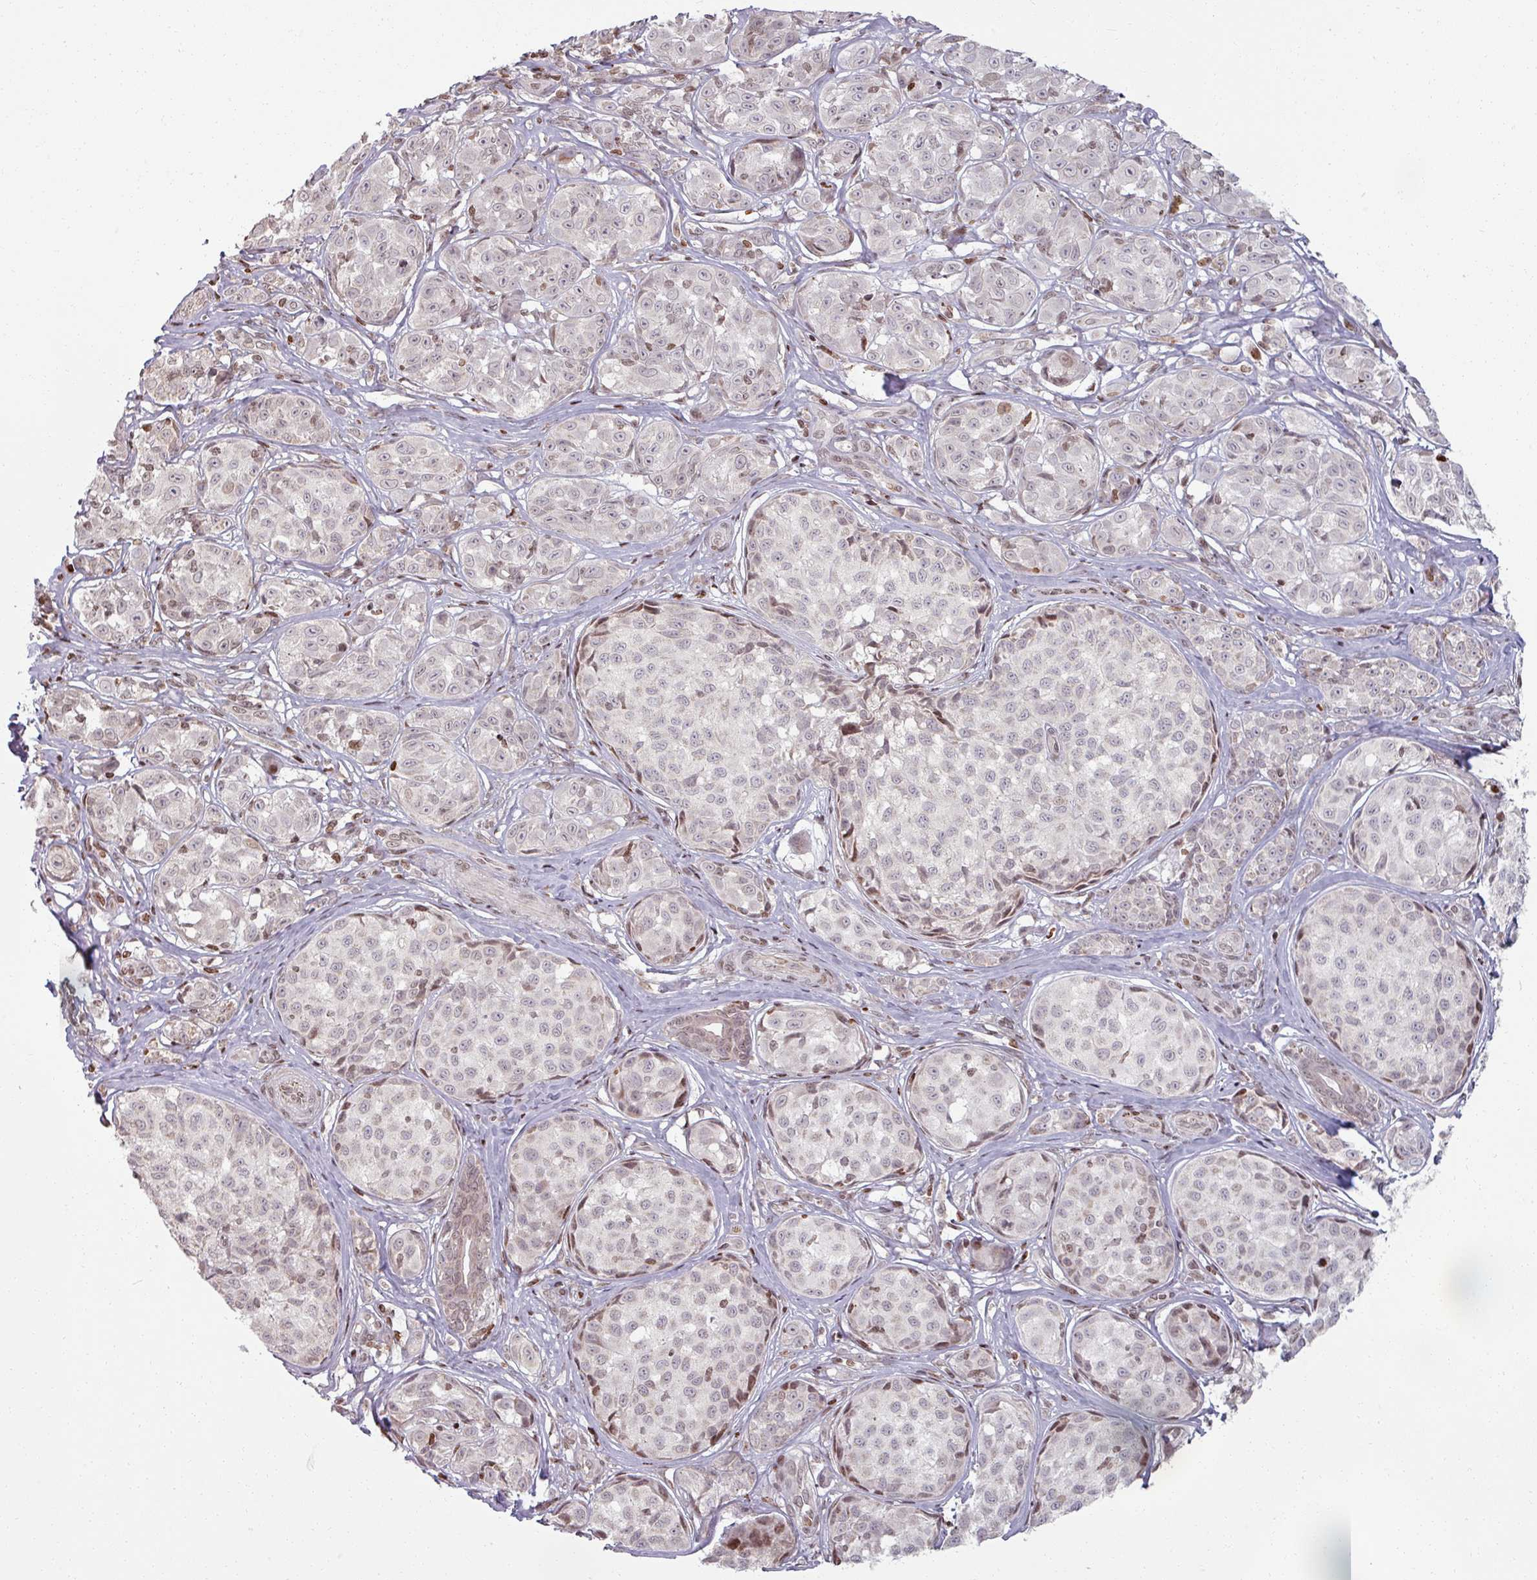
{"staining": {"intensity": "weak", "quantity": "<25%", "location": "nuclear"}, "tissue": "melanoma", "cell_type": "Tumor cells", "image_type": "cancer", "snomed": [{"axis": "morphology", "description": "Malignant melanoma, NOS"}, {"axis": "topography", "description": "Skin"}], "caption": "Tumor cells are negative for brown protein staining in melanoma. The staining is performed using DAB (3,3'-diaminobenzidine) brown chromogen with nuclei counter-stained in using hematoxylin.", "gene": "NCOR1", "patient": {"sex": "female", "age": 35}}